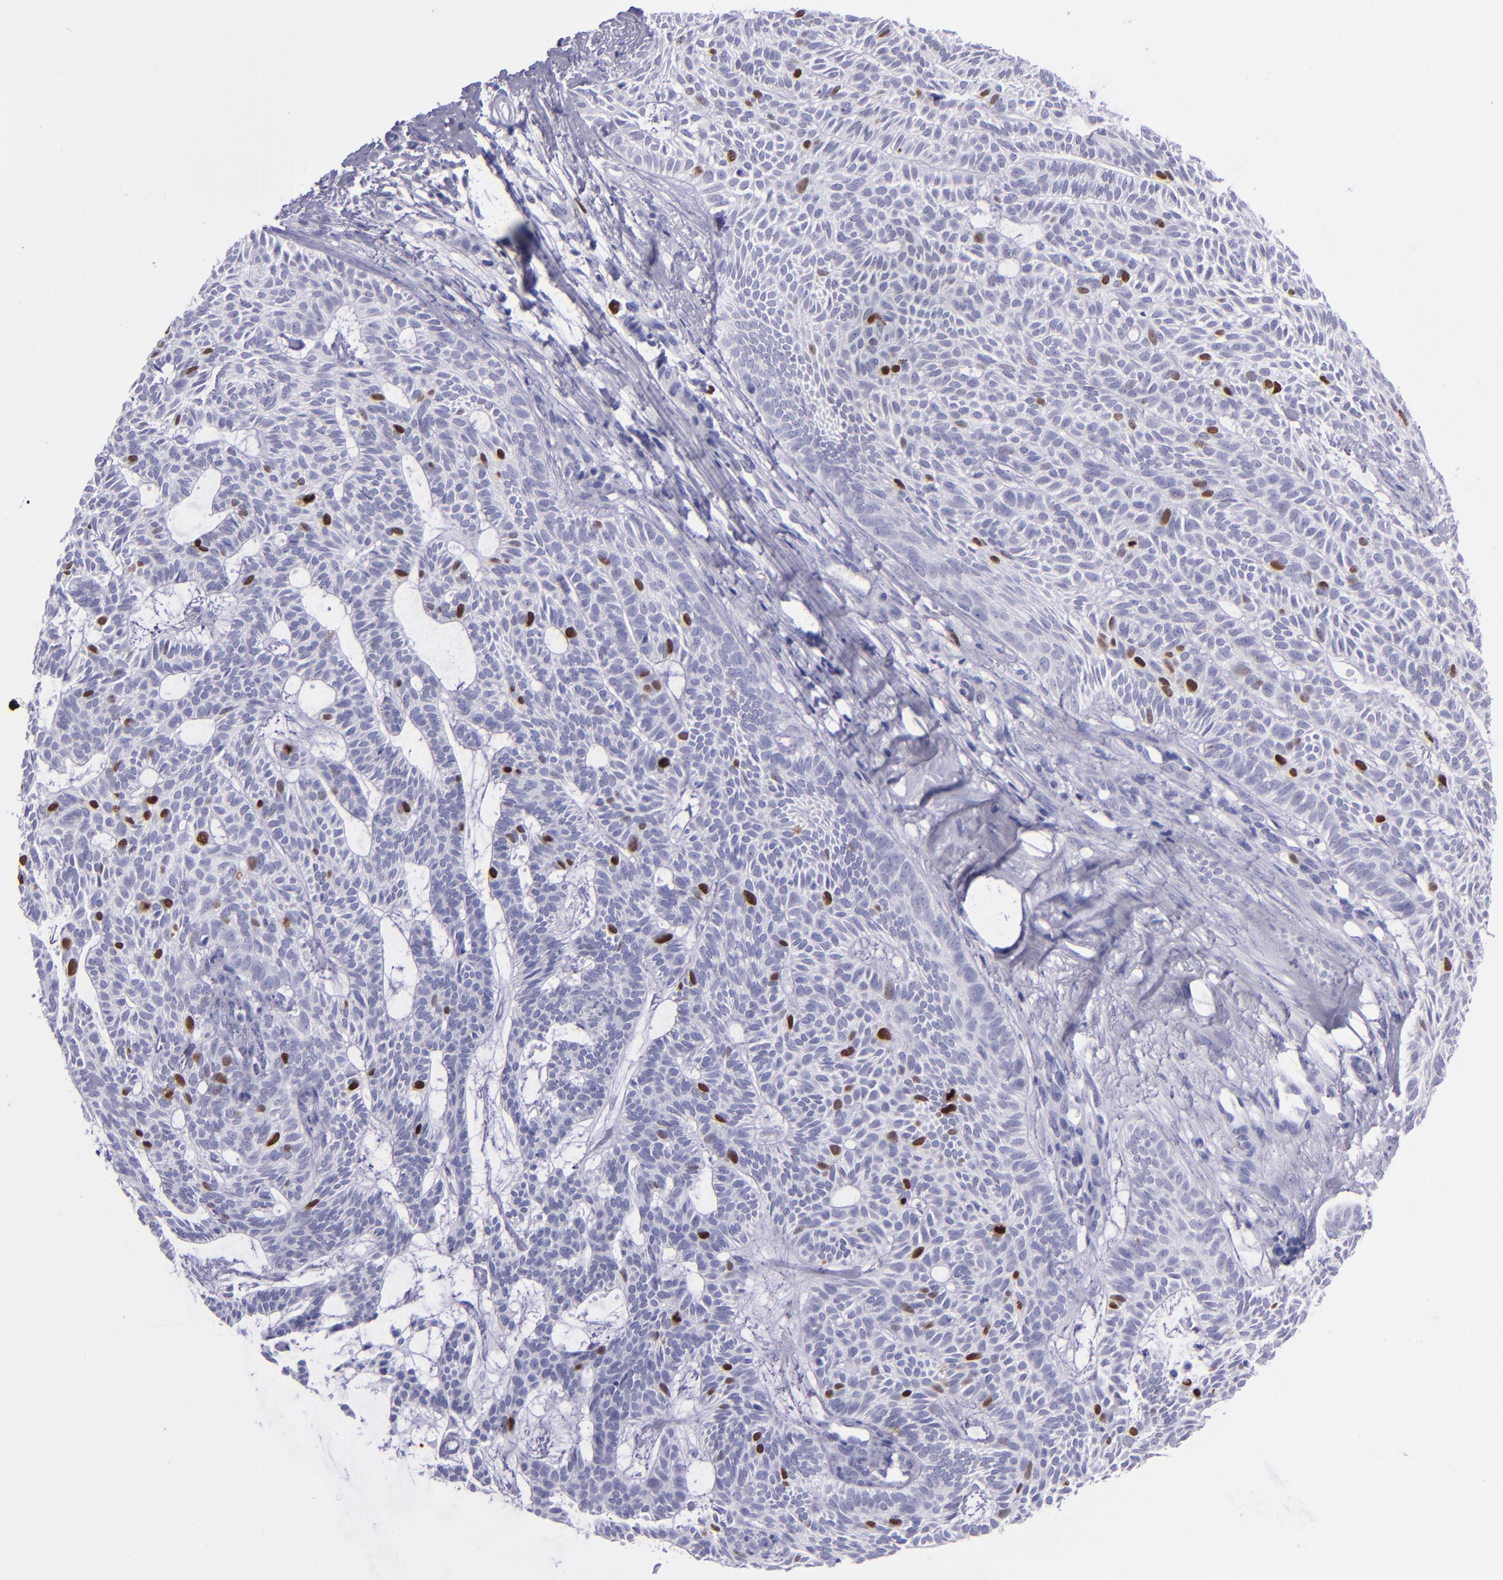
{"staining": {"intensity": "strong", "quantity": "<25%", "location": "nuclear"}, "tissue": "skin cancer", "cell_type": "Tumor cells", "image_type": "cancer", "snomed": [{"axis": "morphology", "description": "Basal cell carcinoma"}, {"axis": "topography", "description": "Skin"}], "caption": "A brown stain labels strong nuclear staining of a protein in skin cancer (basal cell carcinoma) tumor cells.", "gene": "TOP2A", "patient": {"sex": "male", "age": 75}}